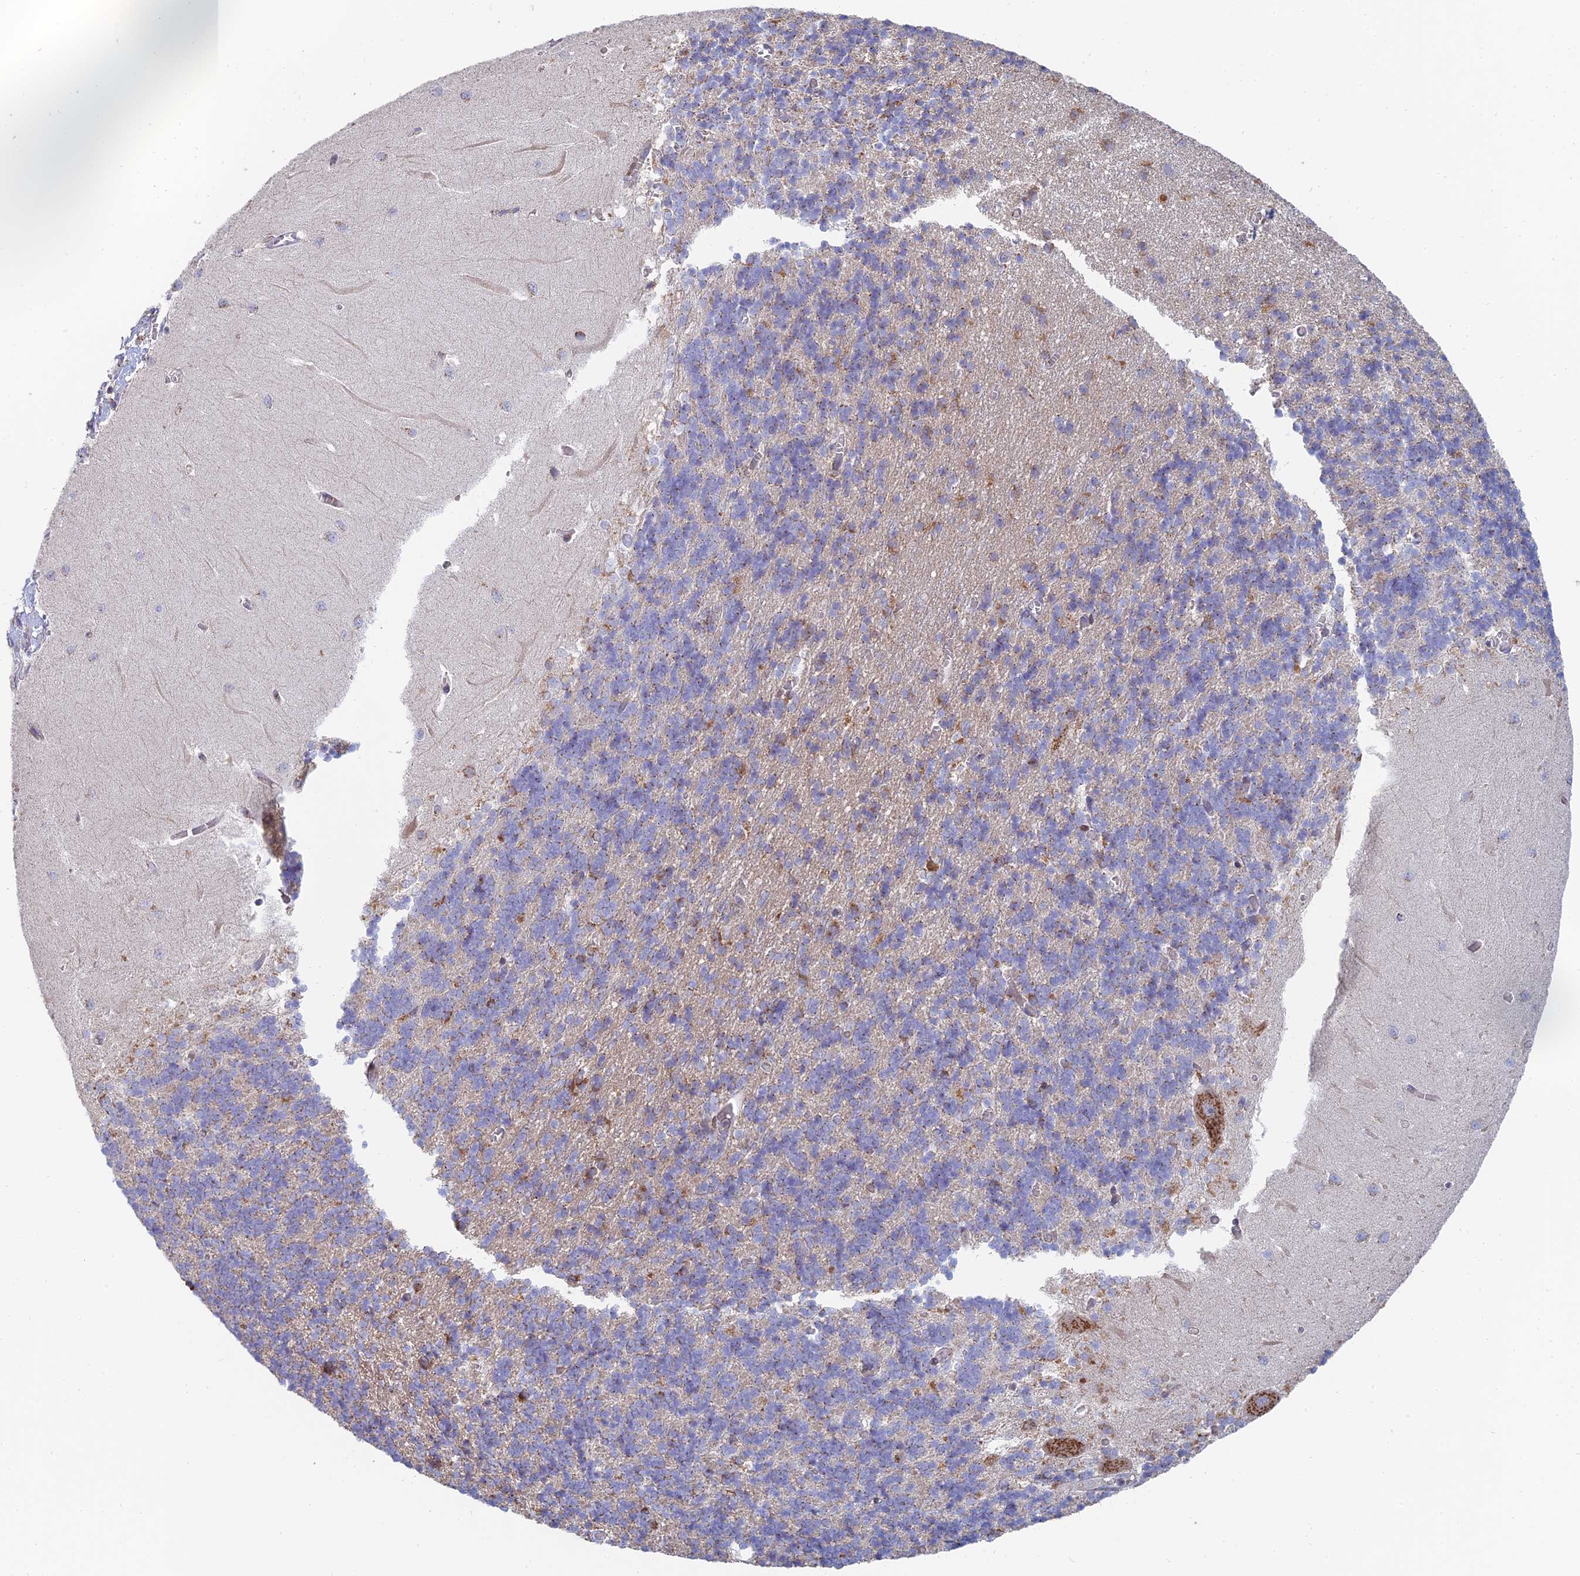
{"staining": {"intensity": "weak", "quantity": "<25%", "location": "cytoplasmic/membranous"}, "tissue": "cerebellum", "cell_type": "Cells in granular layer", "image_type": "normal", "snomed": [{"axis": "morphology", "description": "Normal tissue, NOS"}, {"axis": "topography", "description": "Cerebellum"}], "caption": "Cells in granular layer are negative for brown protein staining in benign cerebellum. Brightfield microscopy of immunohistochemistry stained with DAB (brown) and hematoxylin (blue), captured at high magnification.", "gene": "ENSG00000267561", "patient": {"sex": "male", "age": 37}}